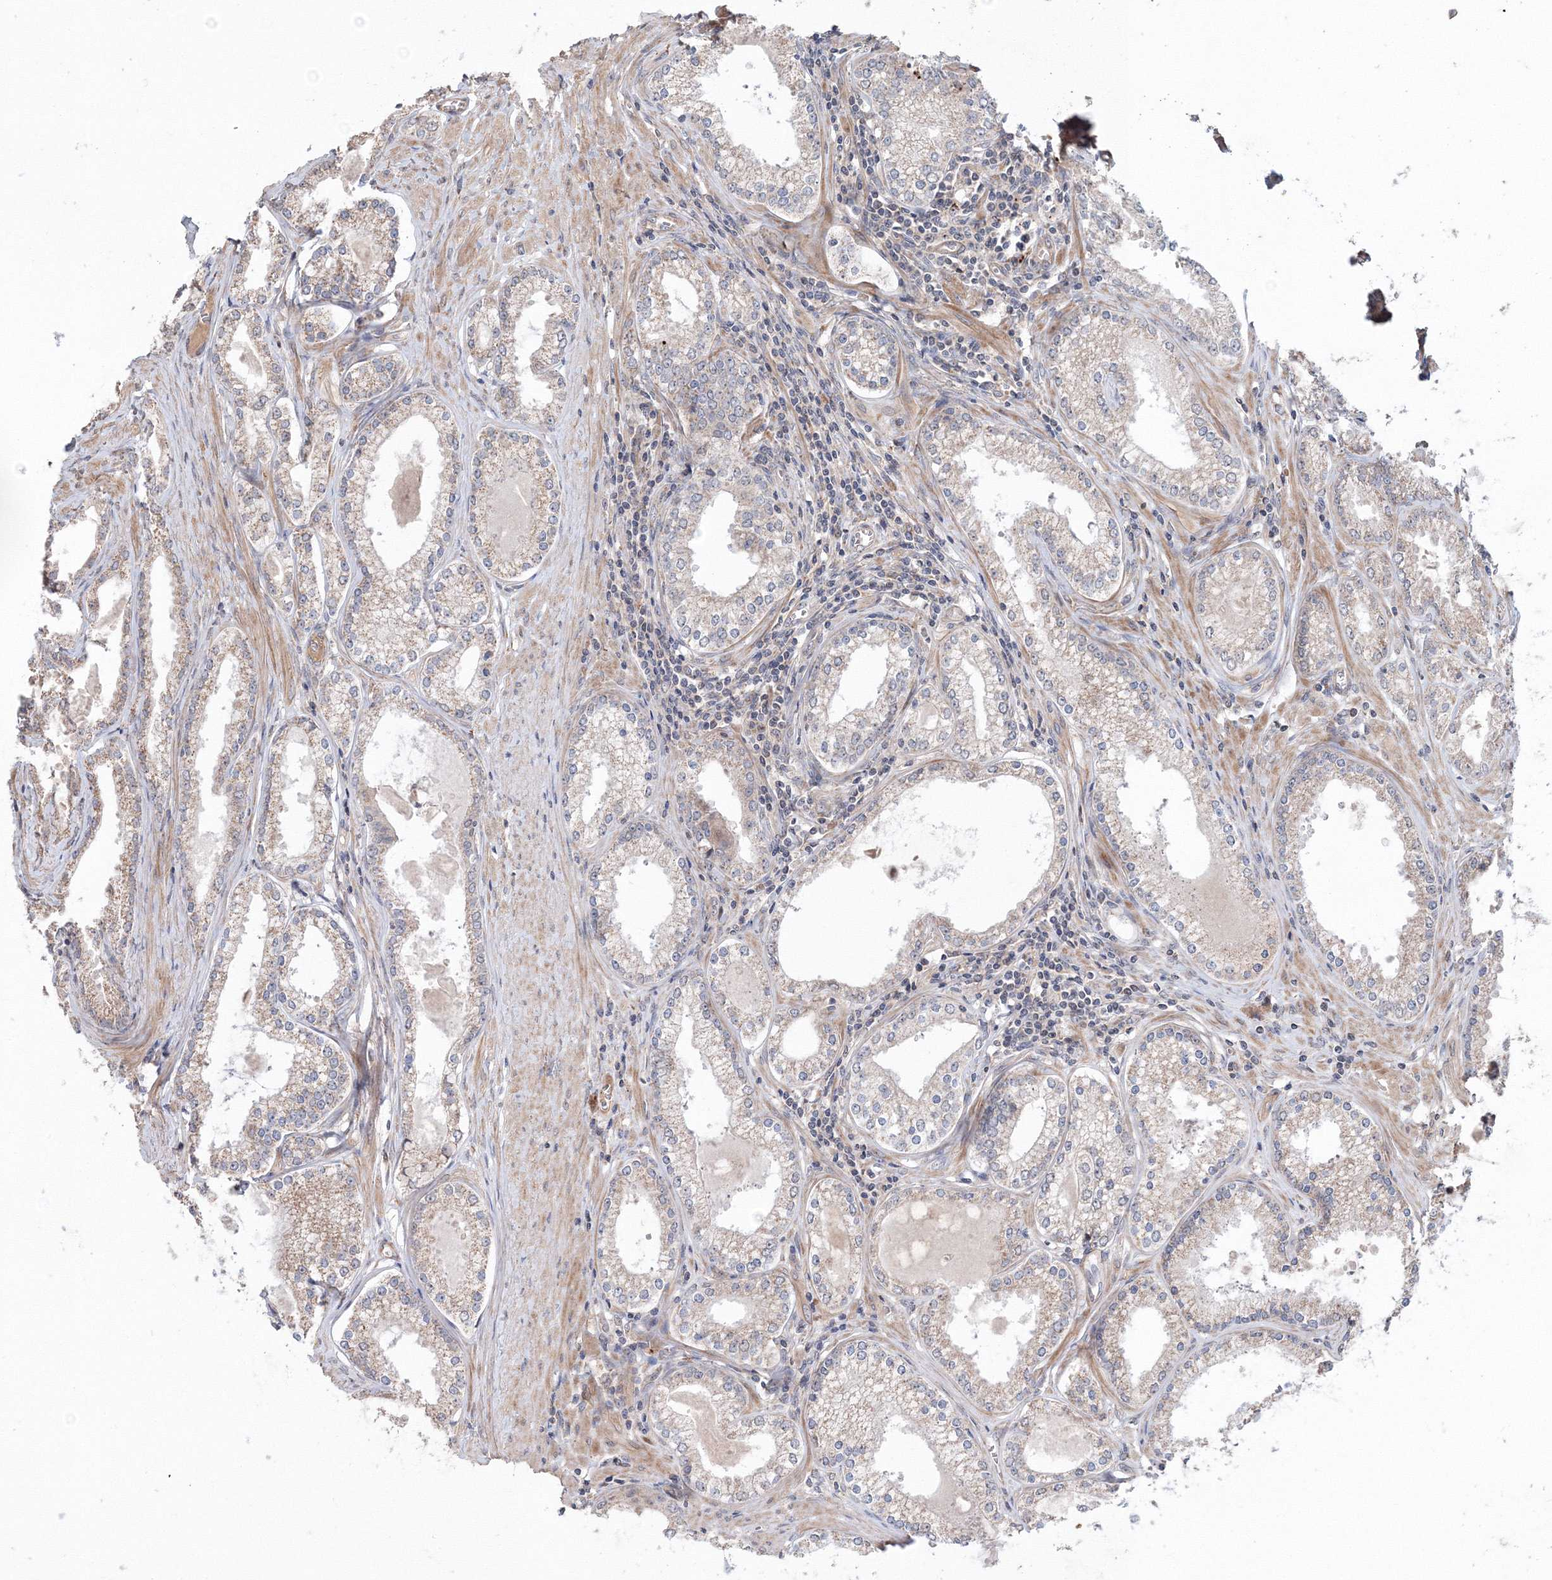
{"staining": {"intensity": "weak", "quantity": "<25%", "location": "cytoplasmic/membranous"}, "tissue": "prostate cancer", "cell_type": "Tumor cells", "image_type": "cancer", "snomed": [{"axis": "morphology", "description": "Adenocarcinoma, High grade"}, {"axis": "topography", "description": "Prostate"}], "caption": "This photomicrograph is of prostate cancer stained with IHC to label a protein in brown with the nuclei are counter-stained blue. There is no staining in tumor cells. Brightfield microscopy of immunohistochemistry (IHC) stained with DAB (3,3'-diaminobenzidine) (brown) and hematoxylin (blue), captured at high magnification.", "gene": "NOA1", "patient": {"sex": "male", "age": 68}}